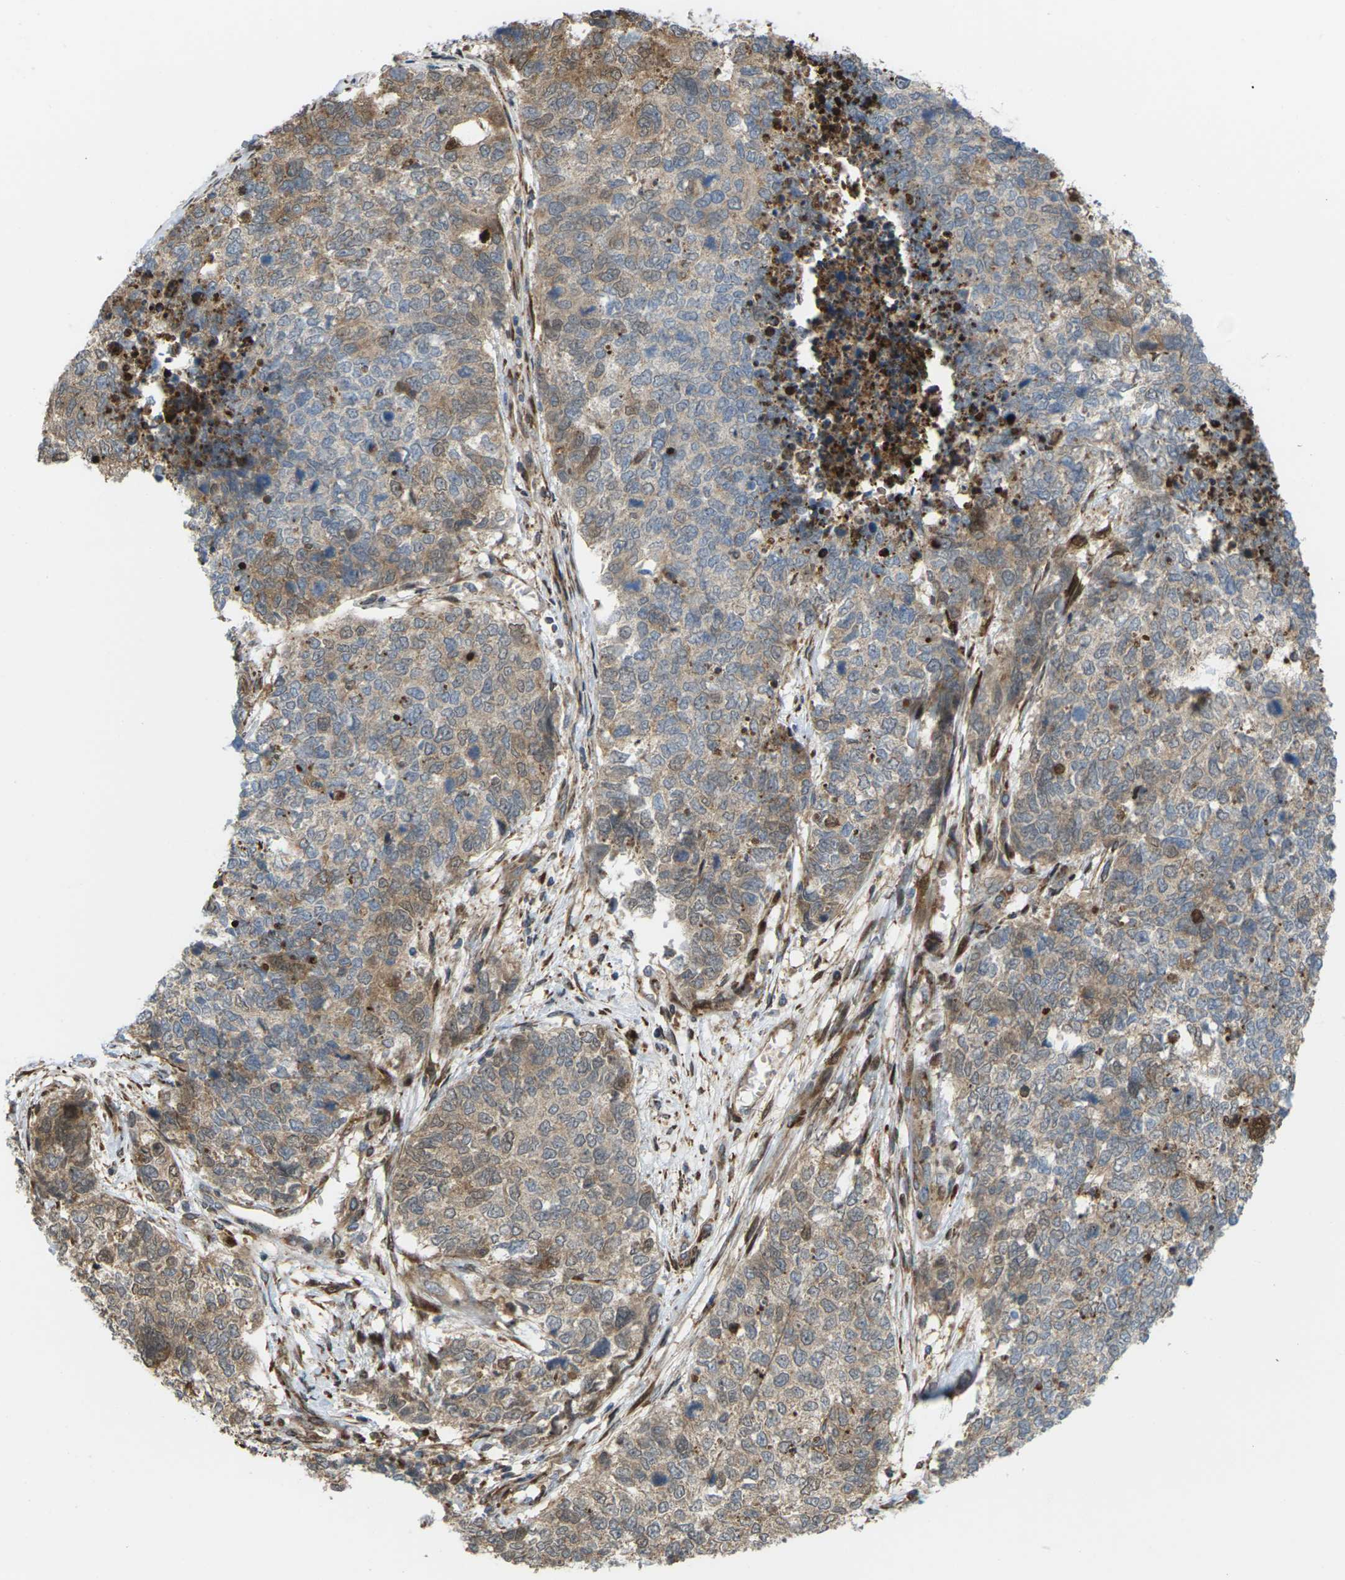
{"staining": {"intensity": "moderate", "quantity": "25%-75%", "location": "cytoplasmic/membranous"}, "tissue": "cervical cancer", "cell_type": "Tumor cells", "image_type": "cancer", "snomed": [{"axis": "morphology", "description": "Squamous cell carcinoma, NOS"}, {"axis": "topography", "description": "Cervix"}], "caption": "Human cervical cancer stained for a protein (brown) shows moderate cytoplasmic/membranous positive expression in about 25%-75% of tumor cells.", "gene": "ROBO1", "patient": {"sex": "female", "age": 63}}